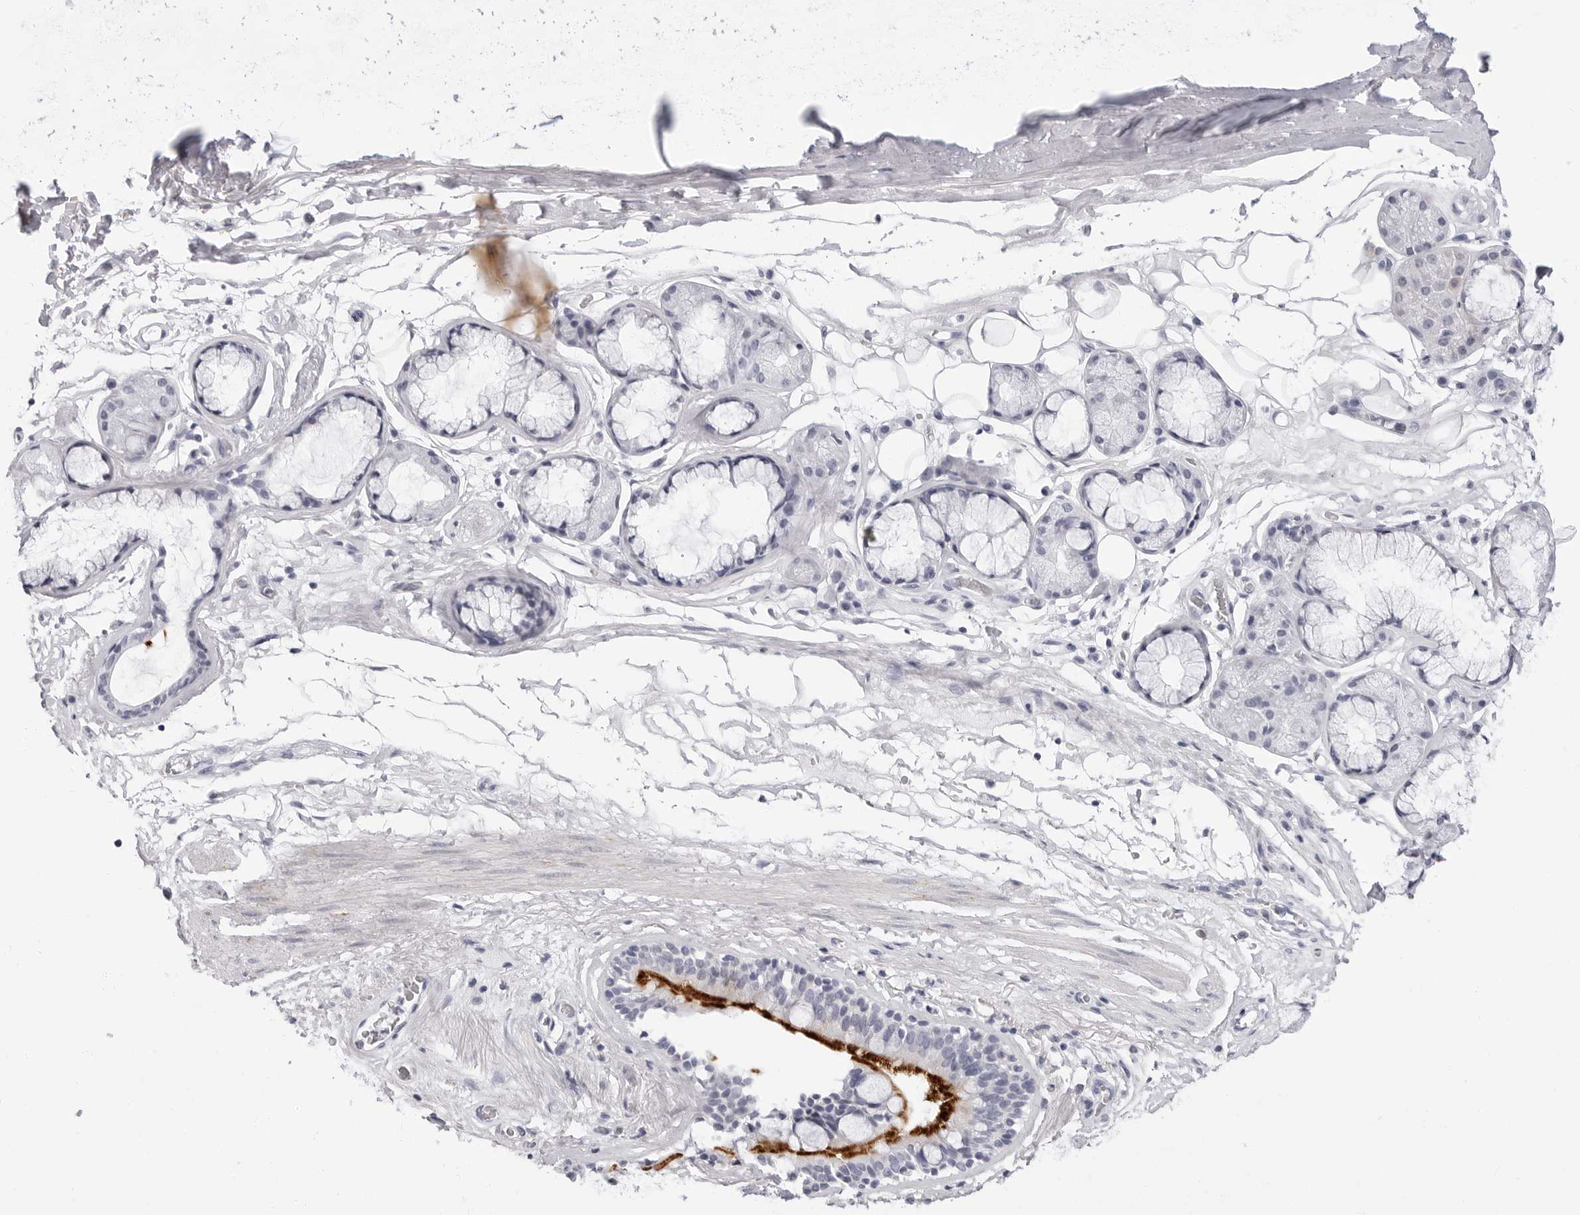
{"staining": {"intensity": "negative", "quantity": "none", "location": "none"}, "tissue": "adipose tissue", "cell_type": "Adipocytes", "image_type": "normal", "snomed": [{"axis": "morphology", "description": "Normal tissue, NOS"}, {"axis": "topography", "description": "Cartilage tissue"}], "caption": "The IHC histopathology image has no significant expression in adipocytes of adipose tissue. Nuclei are stained in blue.", "gene": "ERICH3", "patient": {"sex": "female", "age": 63}}